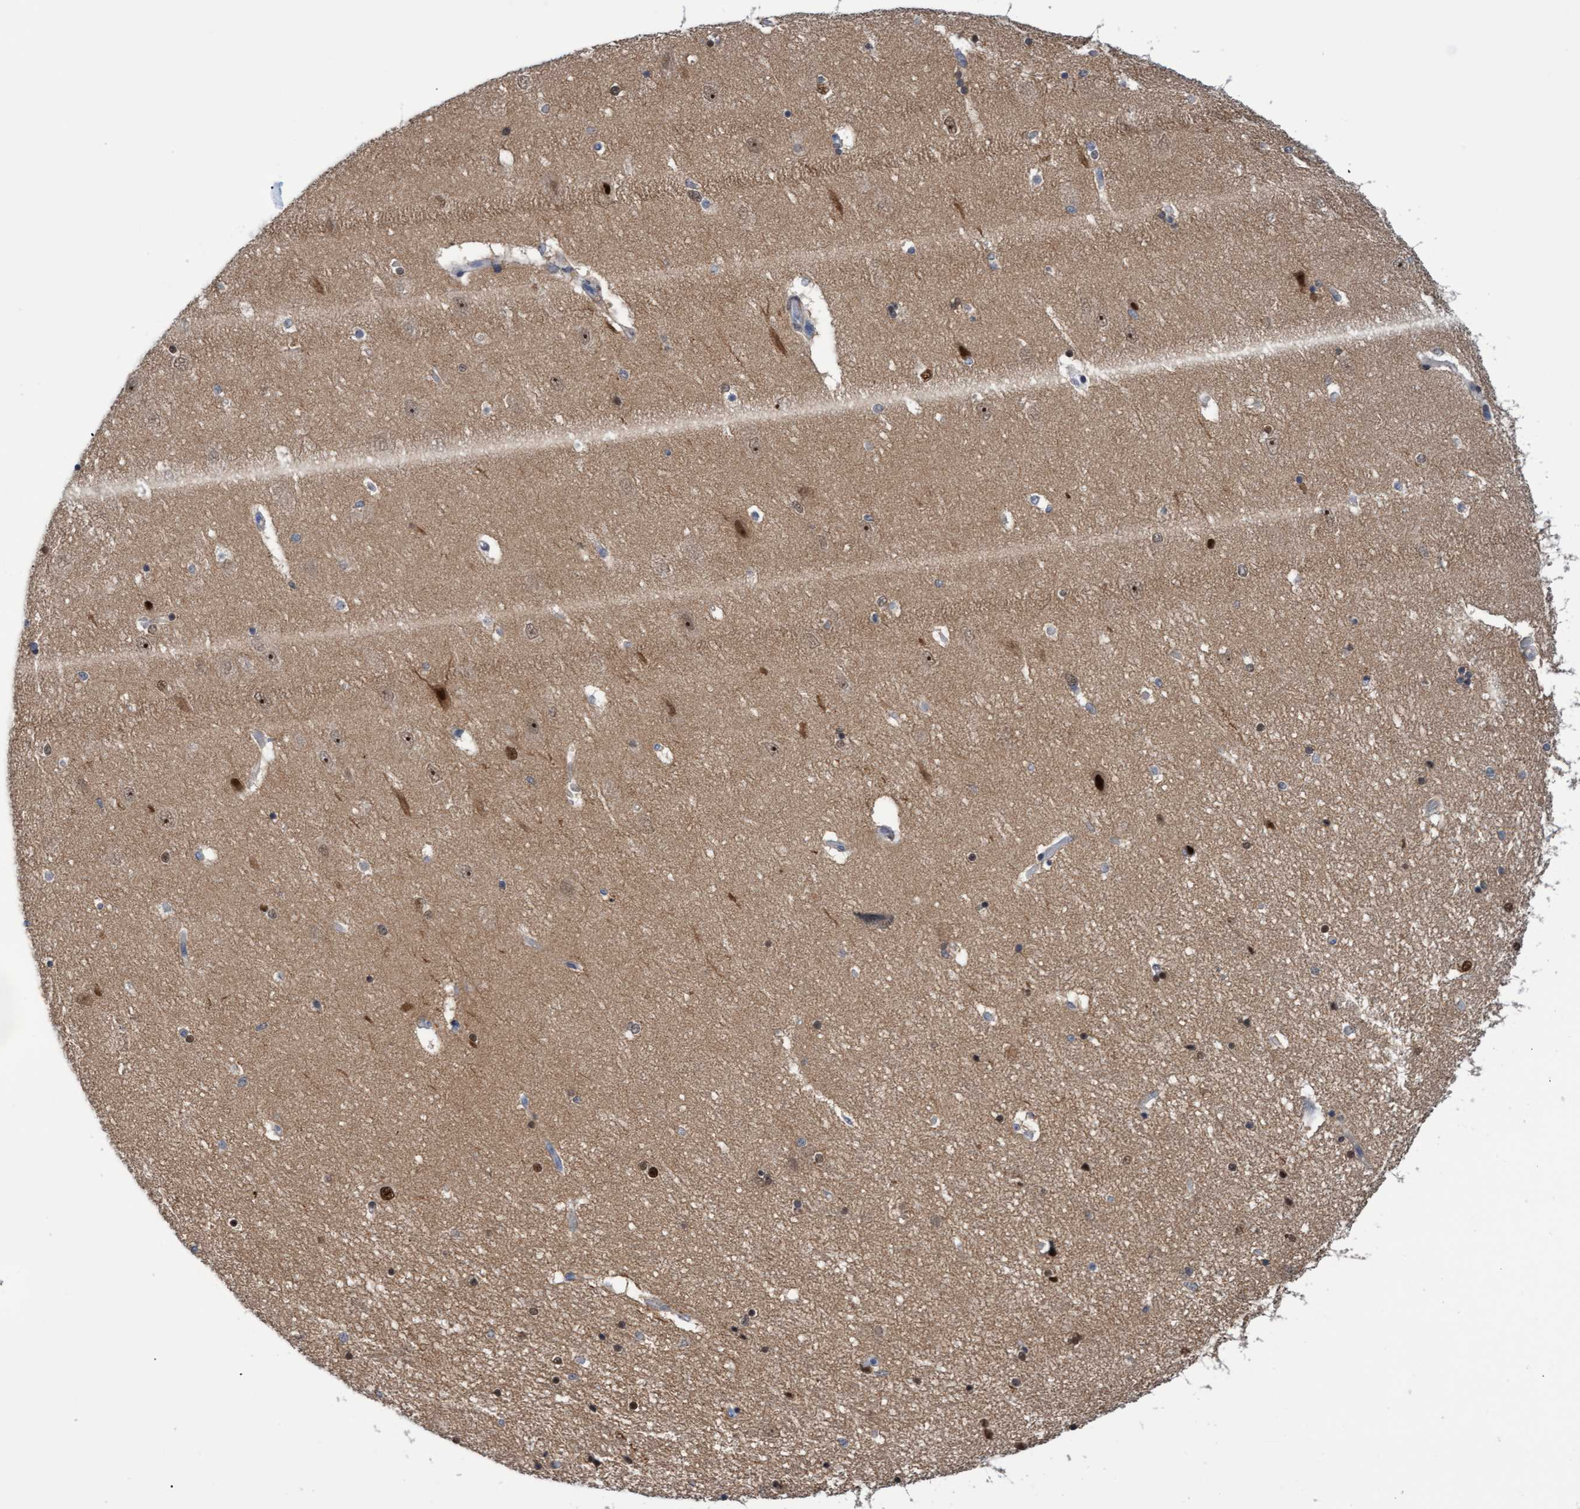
{"staining": {"intensity": "moderate", "quantity": "<25%", "location": "nuclear"}, "tissue": "hippocampus", "cell_type": "Glial cells", "image_type": "normal", "snomed": [{"axis": "morphology", "description": "Normal tissue, NOS"}, {"axis": "topography", "description": "Hippocampus"}], "caption": "Glial cells reveal moderate nuclear staining in about <25% of cells in benign hippocampus.", "gene": "PINX1", "patient": {"sex": "female", "age": 54}}